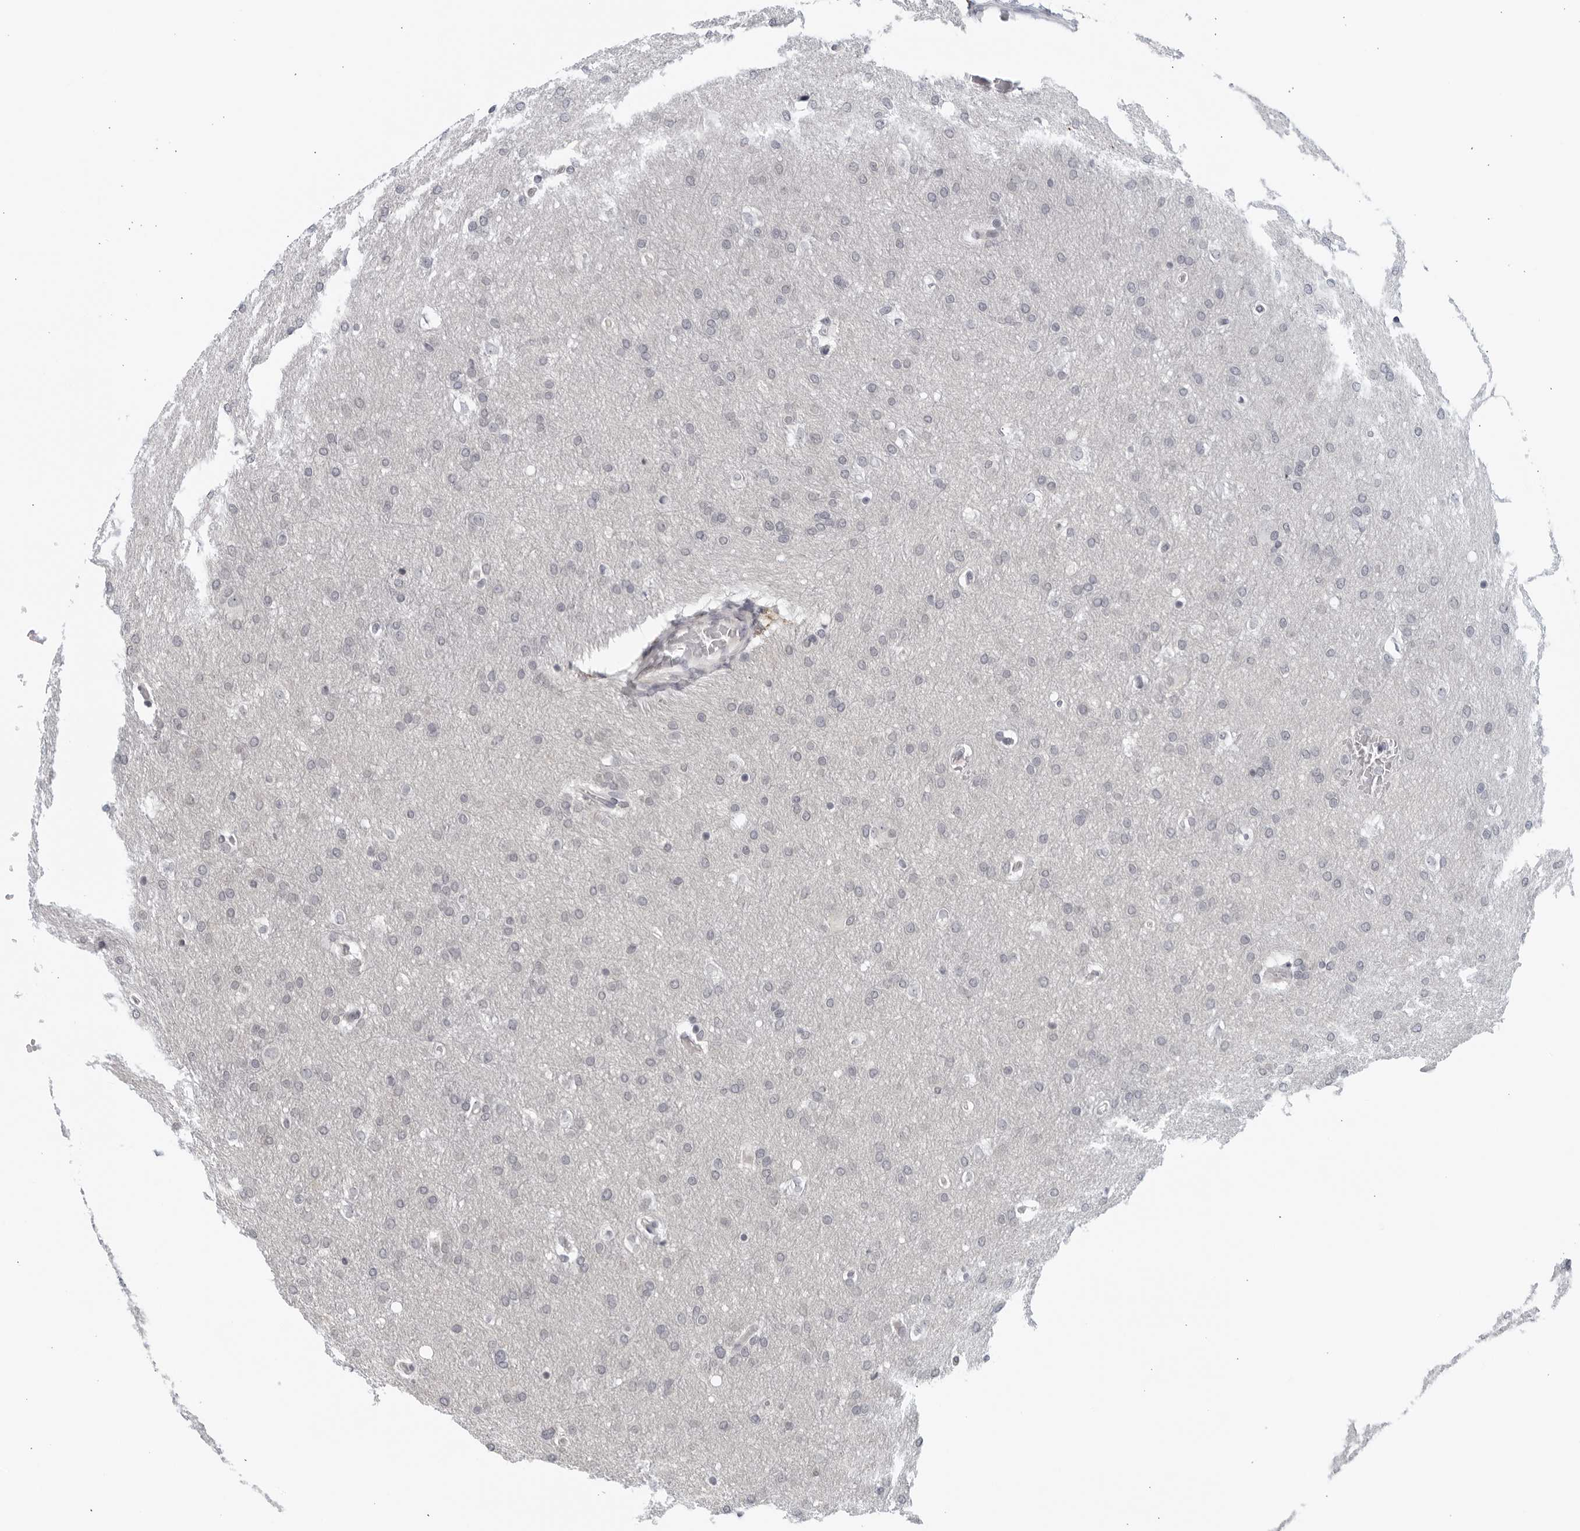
{"staining": {"intensity": "negative", "quantity": "none", "location": "none"}, "tissue": "glioma", "cell_type": "Tumor cells", "image_type": "cancer", "snomed": [{"axis": "morphology", "description": "Glioma, malignant, Low grade"}, {"axis": "topography", "description": "Brain"}], "caption": "The immunohistochemistry histopathology image has no significant positivity in tumor cells of glioma tissue.", "gene": "MATN1", "patient": {"sex": "female", "age": 37}}